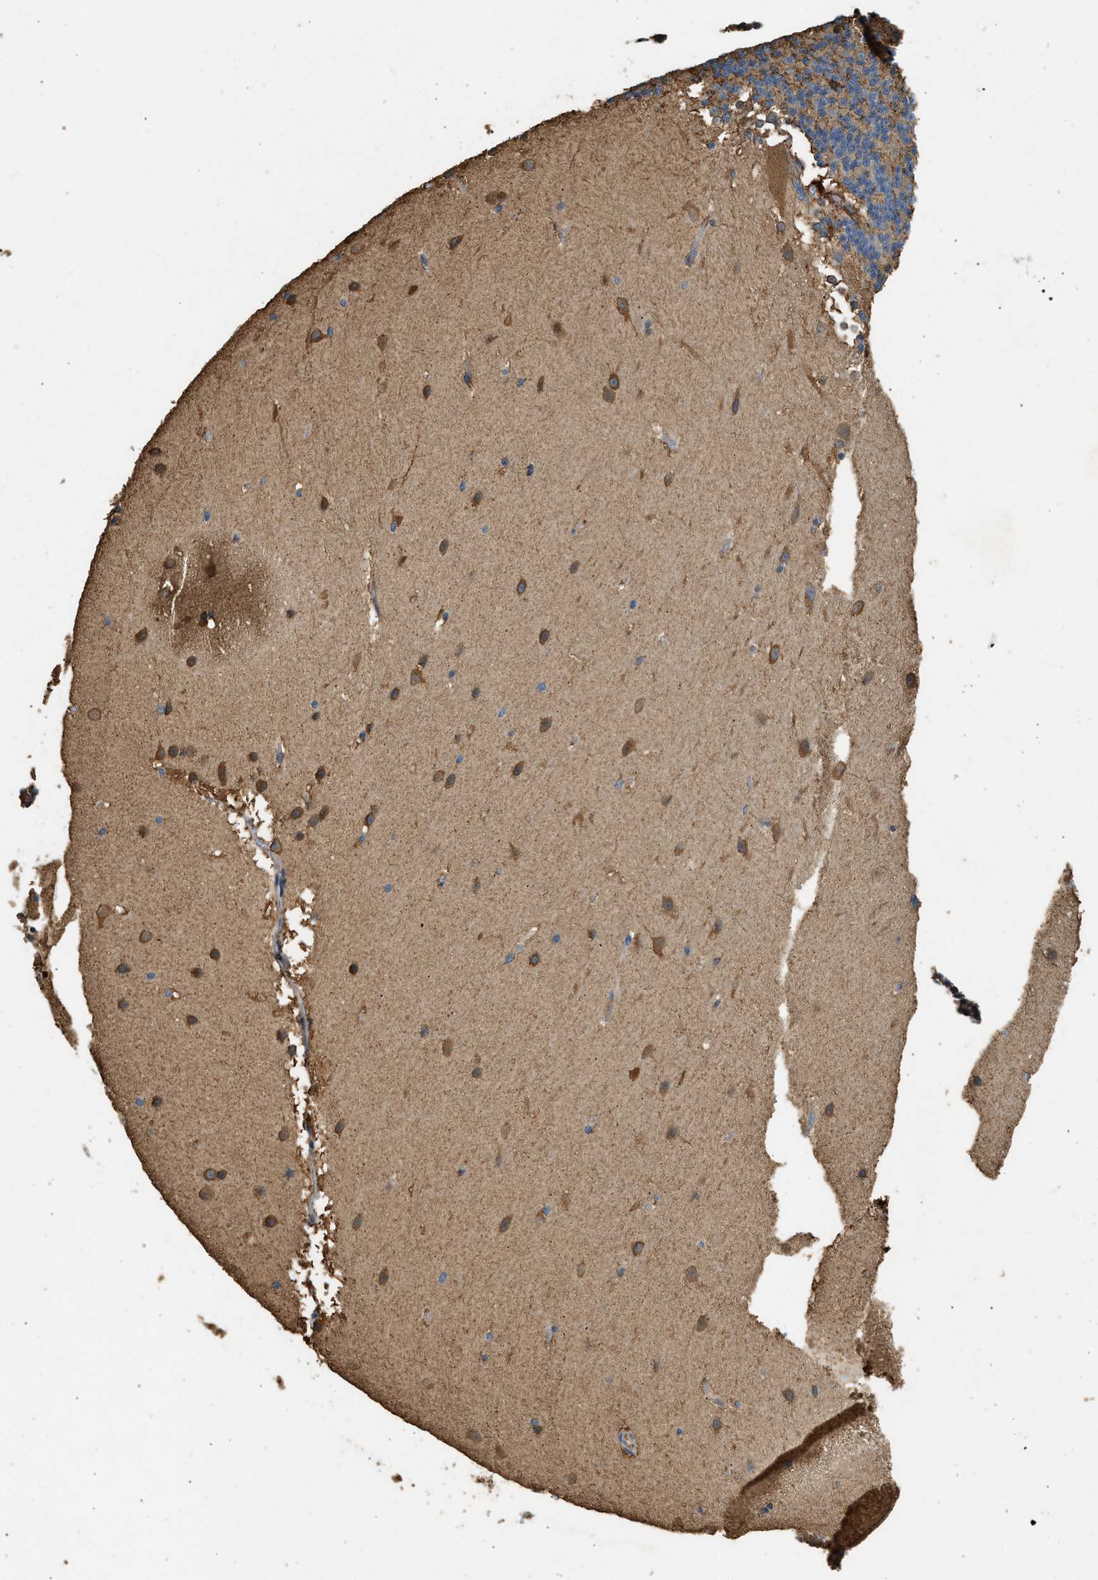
{"staining": {"intensity": "moderate", "quantity": ">75%", "location": "cytoplasmic/membranous"}, "tissue": "cerebellum", "cell_type": "Cells in granular layer", "image_type": "normal", "snomed": [{"axis": "morphology", "description": "Normal tissue, NOS"}, {"axis": "topography", "description": "Cerebellum"}], "caption": "Immunohistochemical staining of unremarkable cerebellum displays medium levels of moderate cytoplasmic/membranous staining in about >75% of cells in granular layer.", "gene": "CTSB", "patient": {"sex": "female", "age": 19}}